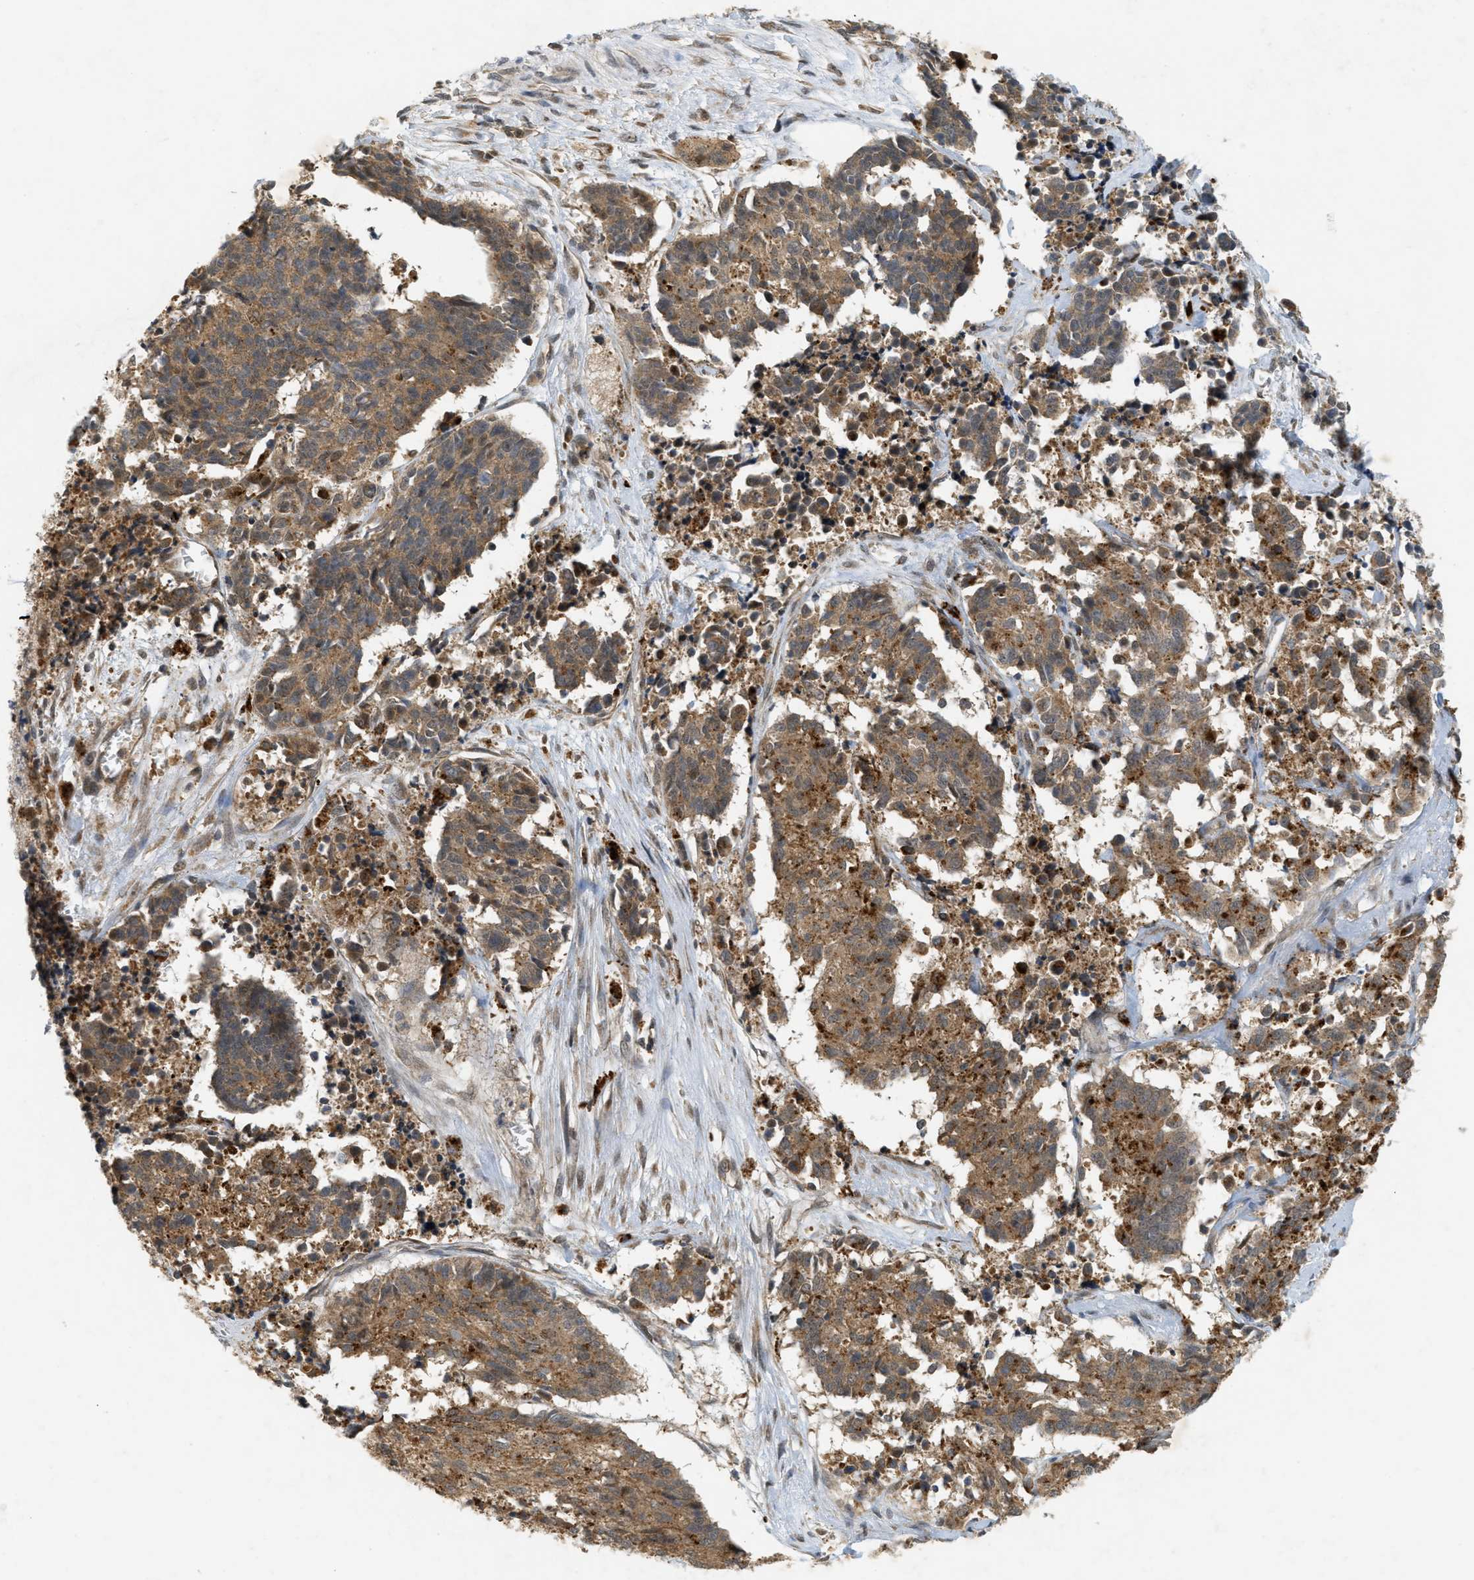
{"staining": {"intensity": "moderate", "quantity": ">75%", "location": "cytoplasmic/membranous"}, "tissue": "cervical cancer", "cell_type": "Tumor cells", "image_type": "cancer", "snomed": [{"axis": "morphology", "description": "Squamous cell carcinoma, NOS"}, {"axis": "topography", "description": "Cervix"}], "caption": "This is an image of IHC staining of cervical squamous cell carcinoma, which shows moderate staining in the cytoplasmic/membranous of tumor cells.", "gene": "PRKD1", "patient": {"sex": "female", "age": 35}}